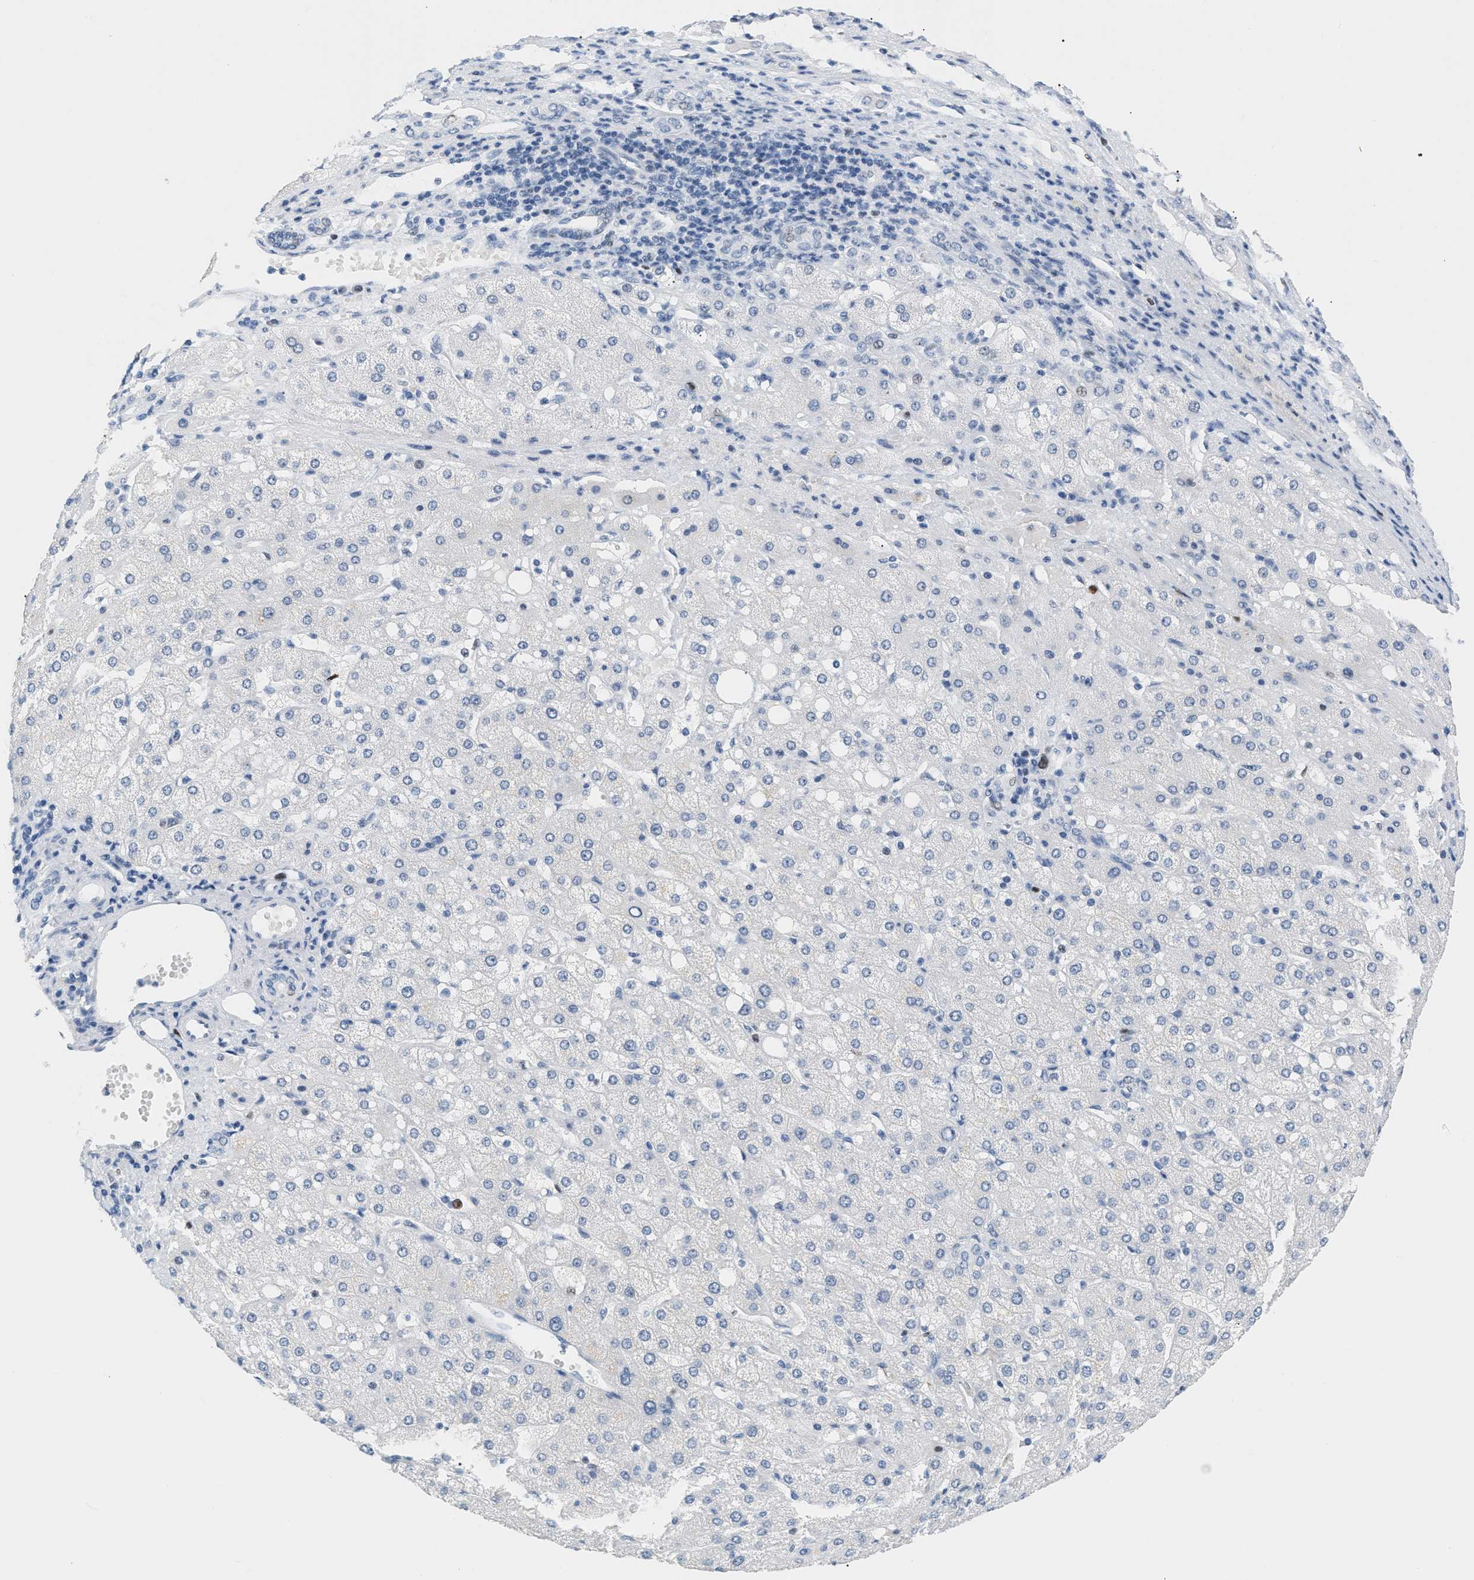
{"staining": {"intensity": "weak", "quantity": "<25%", "location": "nuclear"}, "tissue": "liver cancer", "cell_type": "Tumor cells", "image_type": "cancer", "snomed": [{"axis": "morphology", "description": "Carcinoma, Hepatocellular, NOS"}, {"axis": "topography", "description": "Liver"}], "caption": "This is an immunohistochemistry (IHC) photomicrograph of liver cancer (hepatocellular carcinoma). There is no staining in tumor cells.", "gene": "MCM7", "patient": {"sex": "male", "age": 80}}